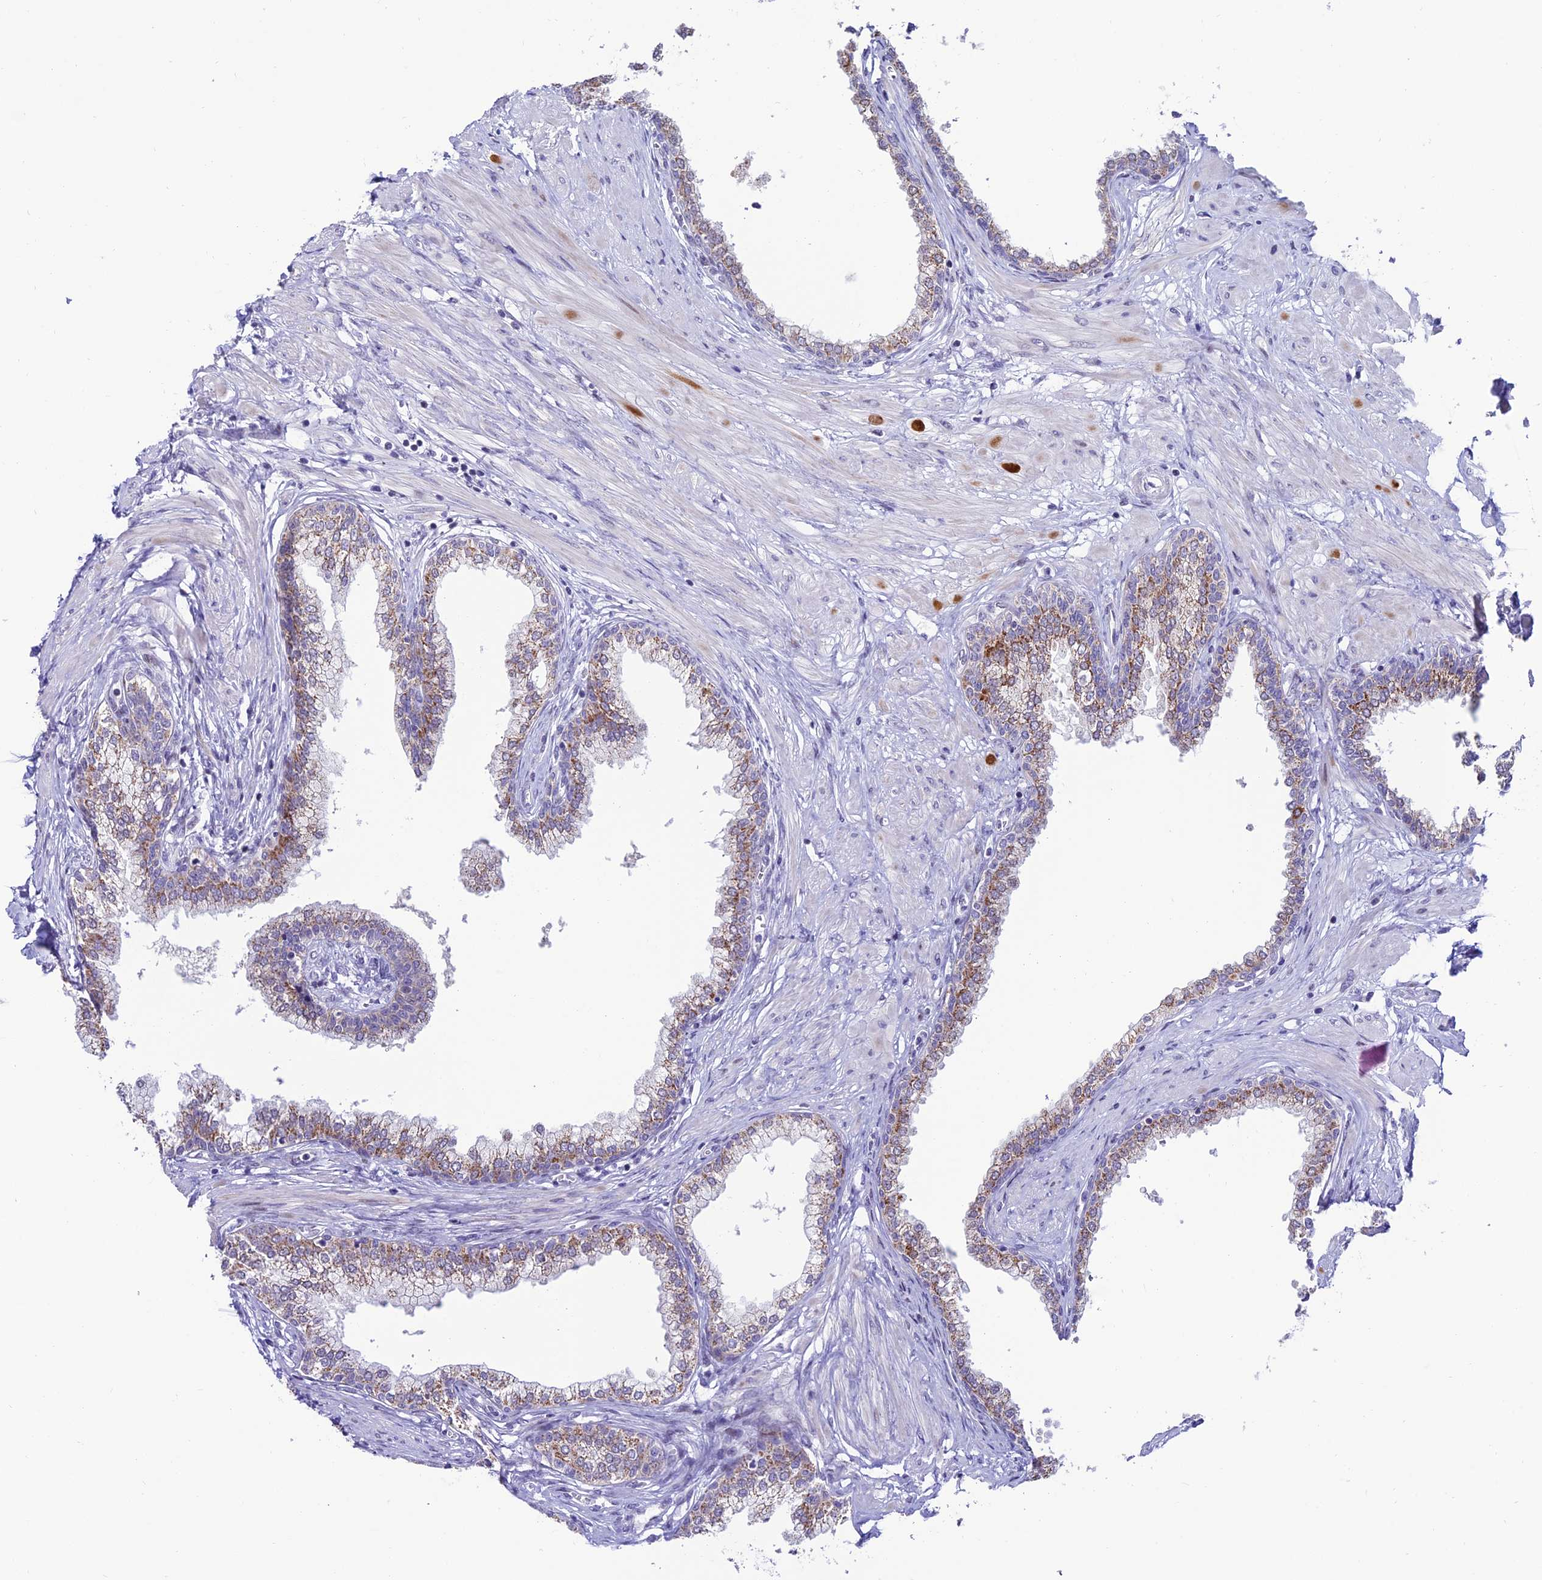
{"staining": {"intensity": "moderate", "quantity": "25%-75%", "location": "cytoplasmic/membranous"}, "tissue": "prostate", "cell_type": "Glandular cells", "image_type": "normal", "snomed": [{"axis": "morphology", "description": "Normal tissue, NOS"}, {"axis": "morphology", "description": "Urothelial carcinoma, Low grade"}, {"axis": "topography", "description": "Urinary bladder"}, {"axis": "topography", "description": "Prostate"}], "caption": "IHC of normal prostate exhibits medium levels of moderate cytoplasmic/membranous positivity in about 25%-75% of glandular cells. (IHC, brightfield microscopy, high magnification).", "gene": "SLC10A1", "patient": {"sex": "male", "age": 60}}